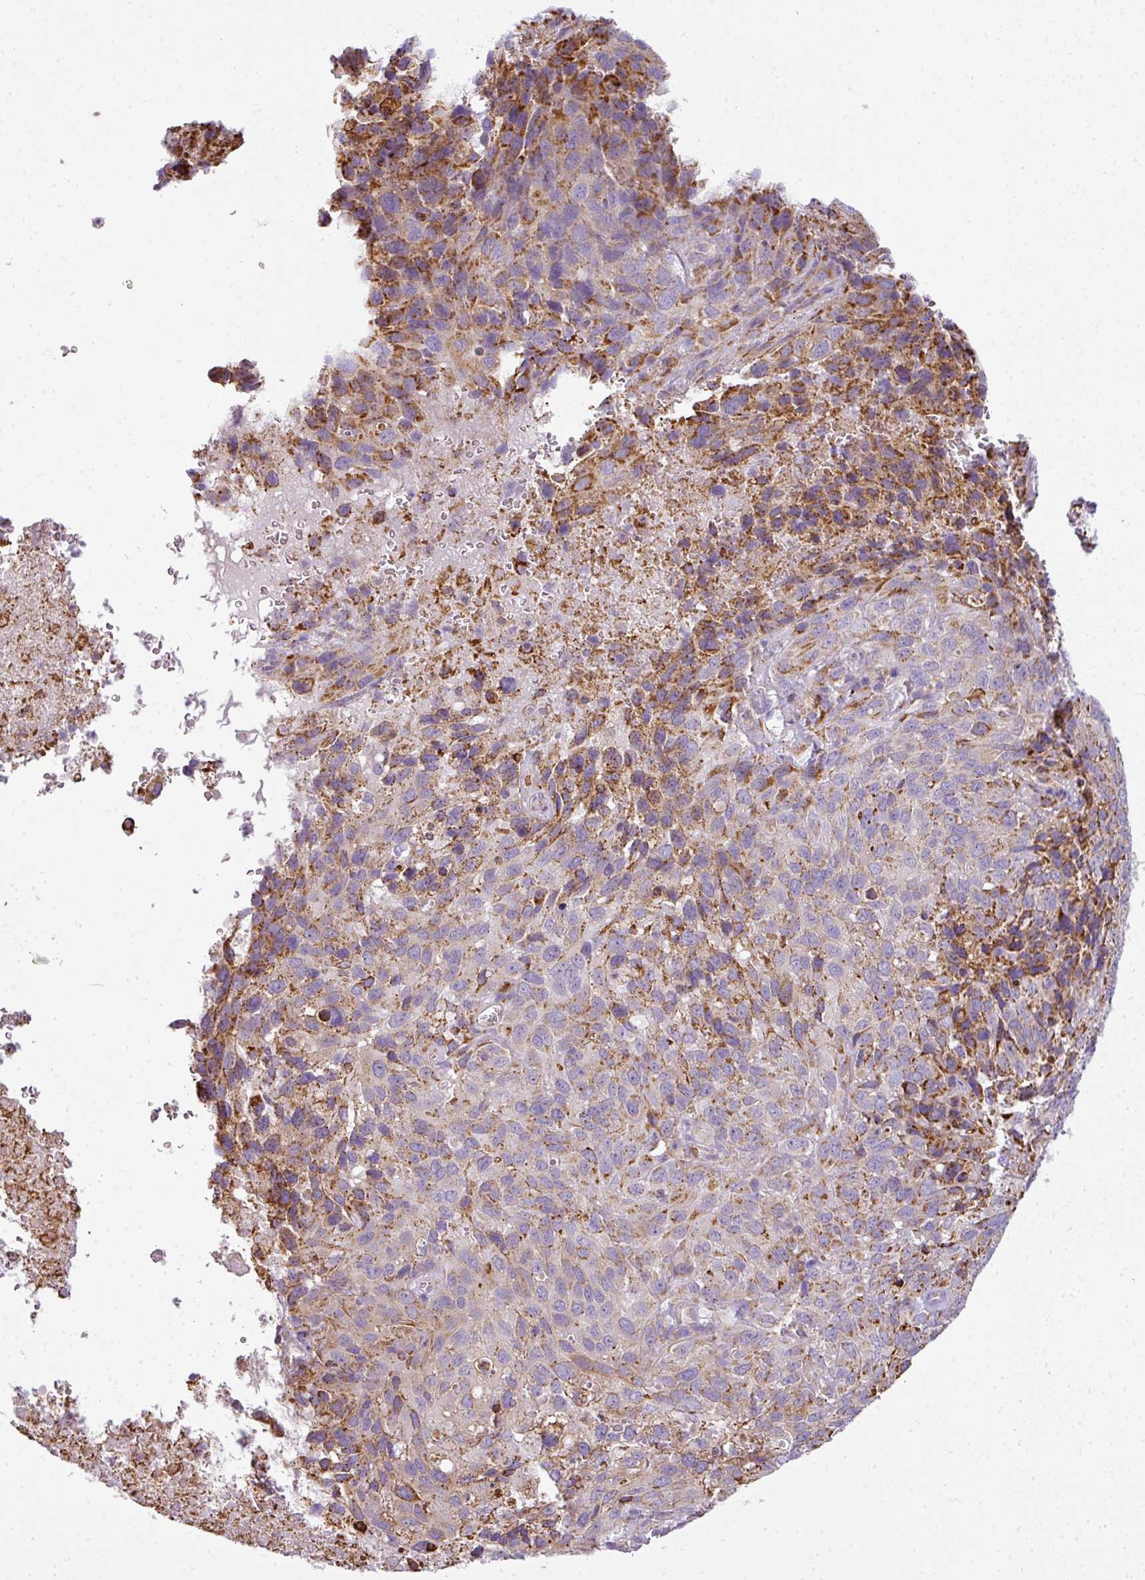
{"staining": {"intensity": "moderate", "quantity": "25%-75%", "location": "cytoplasmic/membranous"}, "tissue": "cervical cancer", "cell_type": "Tumor cells", "image_type": "cancer", "snomed": [{"axis": "morphology", "description": "Squamous cell carcinoma, NOS"}, {"axis": "topography", "description": "Cervix"}], "caption": "Cervical squamous cell carcinoma stained with a protein marker demonstrates moderate staining in tumor cells.", "gene": "ANKRD18A", "patient": {"sex": "female", "age": 51}}